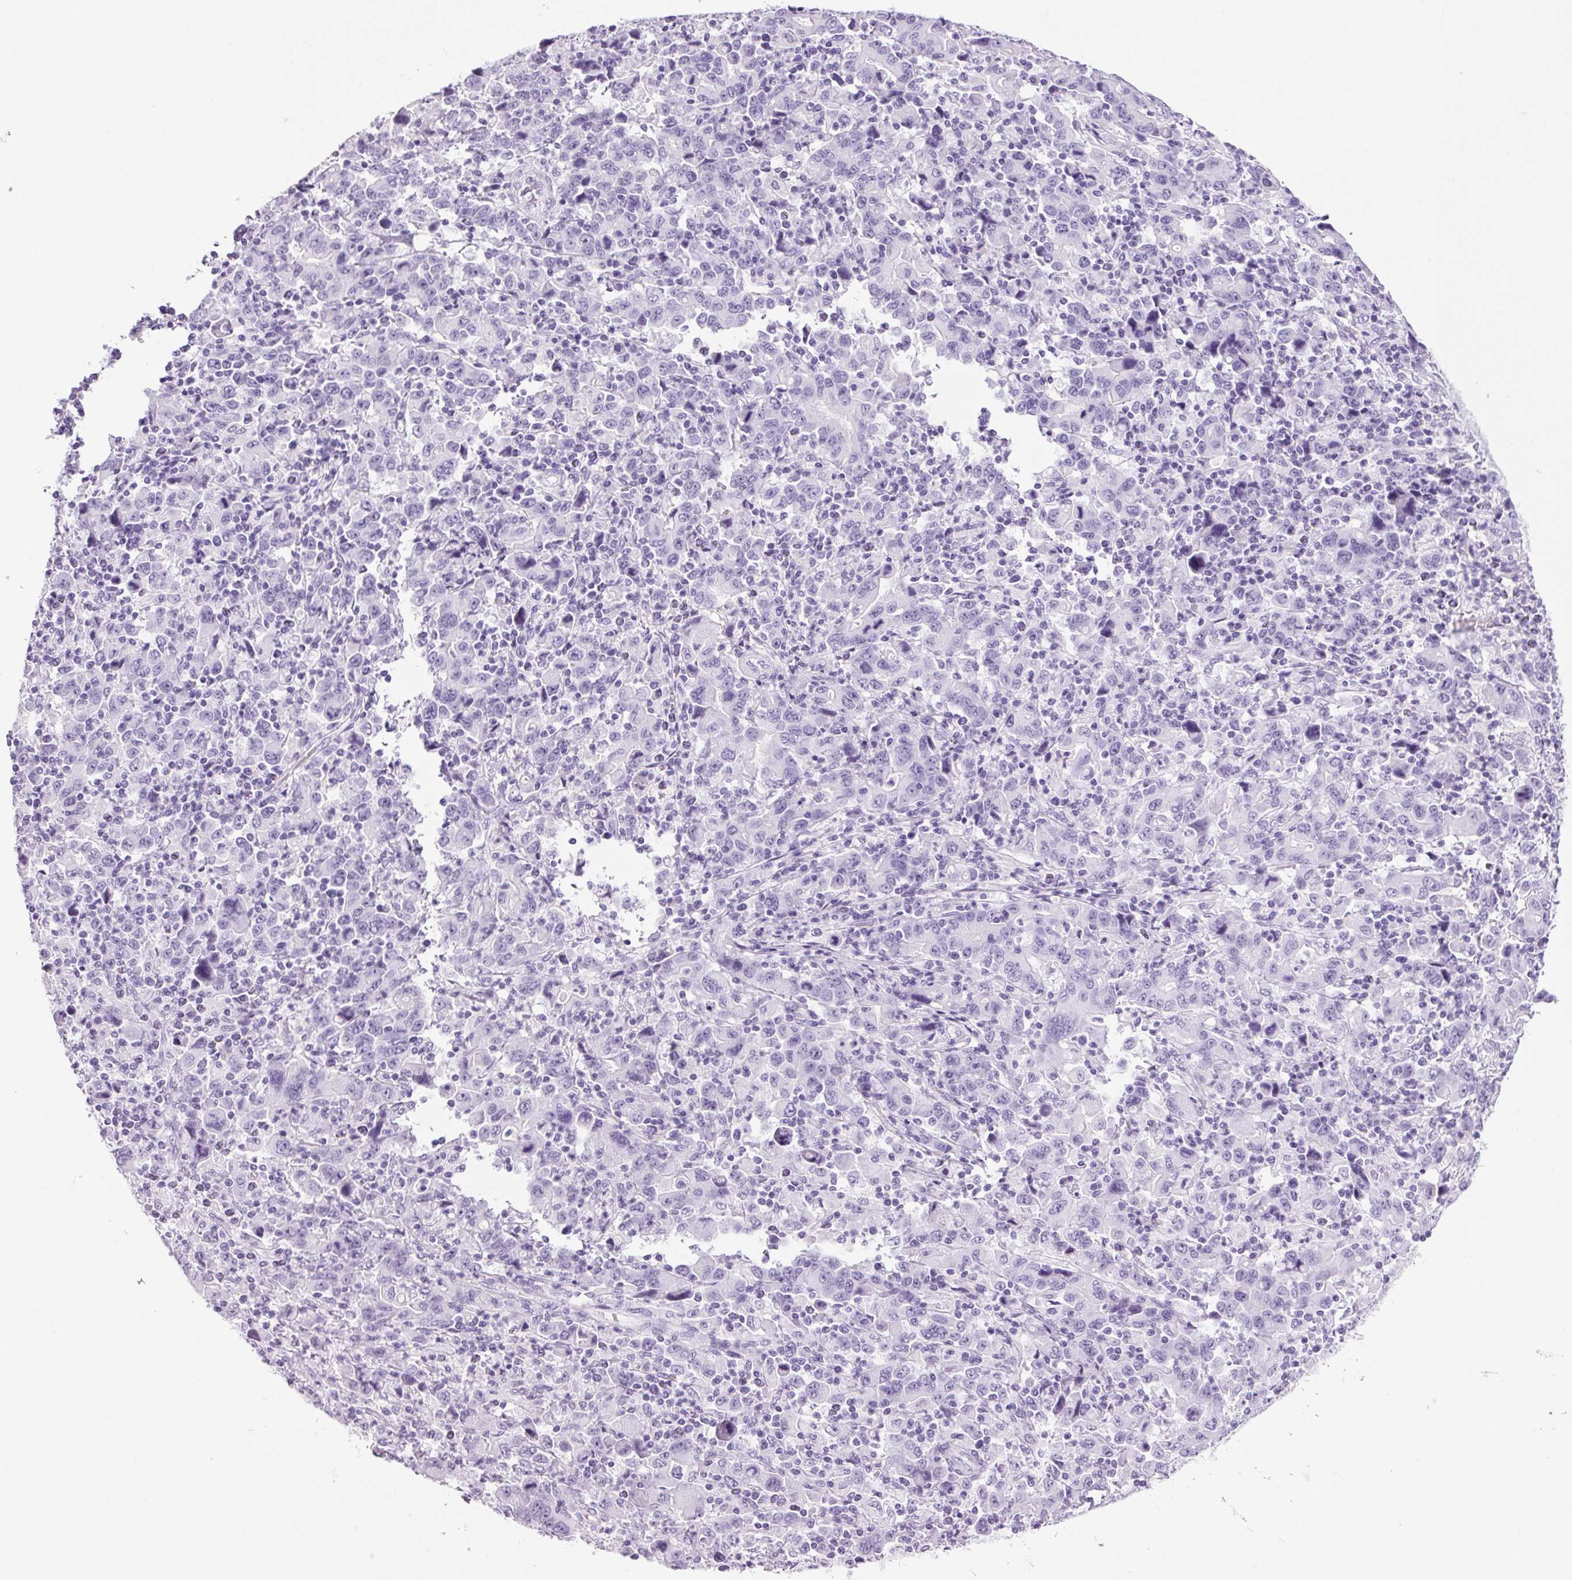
{"staining": {"intensity": "negative", "quantity": "none", "location": "none"}, "tissue": "stomach cancer", "cell_type": "Tumor cells", "image_type": "cancer", "snomed": [{"axis": "morphology", "description": "Adenocarcinoma, NOS"}, {"axis": "topography", "description": "Stomach, upper"}], "caption": "Tumor cells are negative for brown protein staining in stomach cancer. (DAB (3,3'-diaminobenzidine) IHC visualized using brightfield microscopy, high magnification).", "gene": "PPP1R1A", "patient": {"sex": "male", "age": 69}}